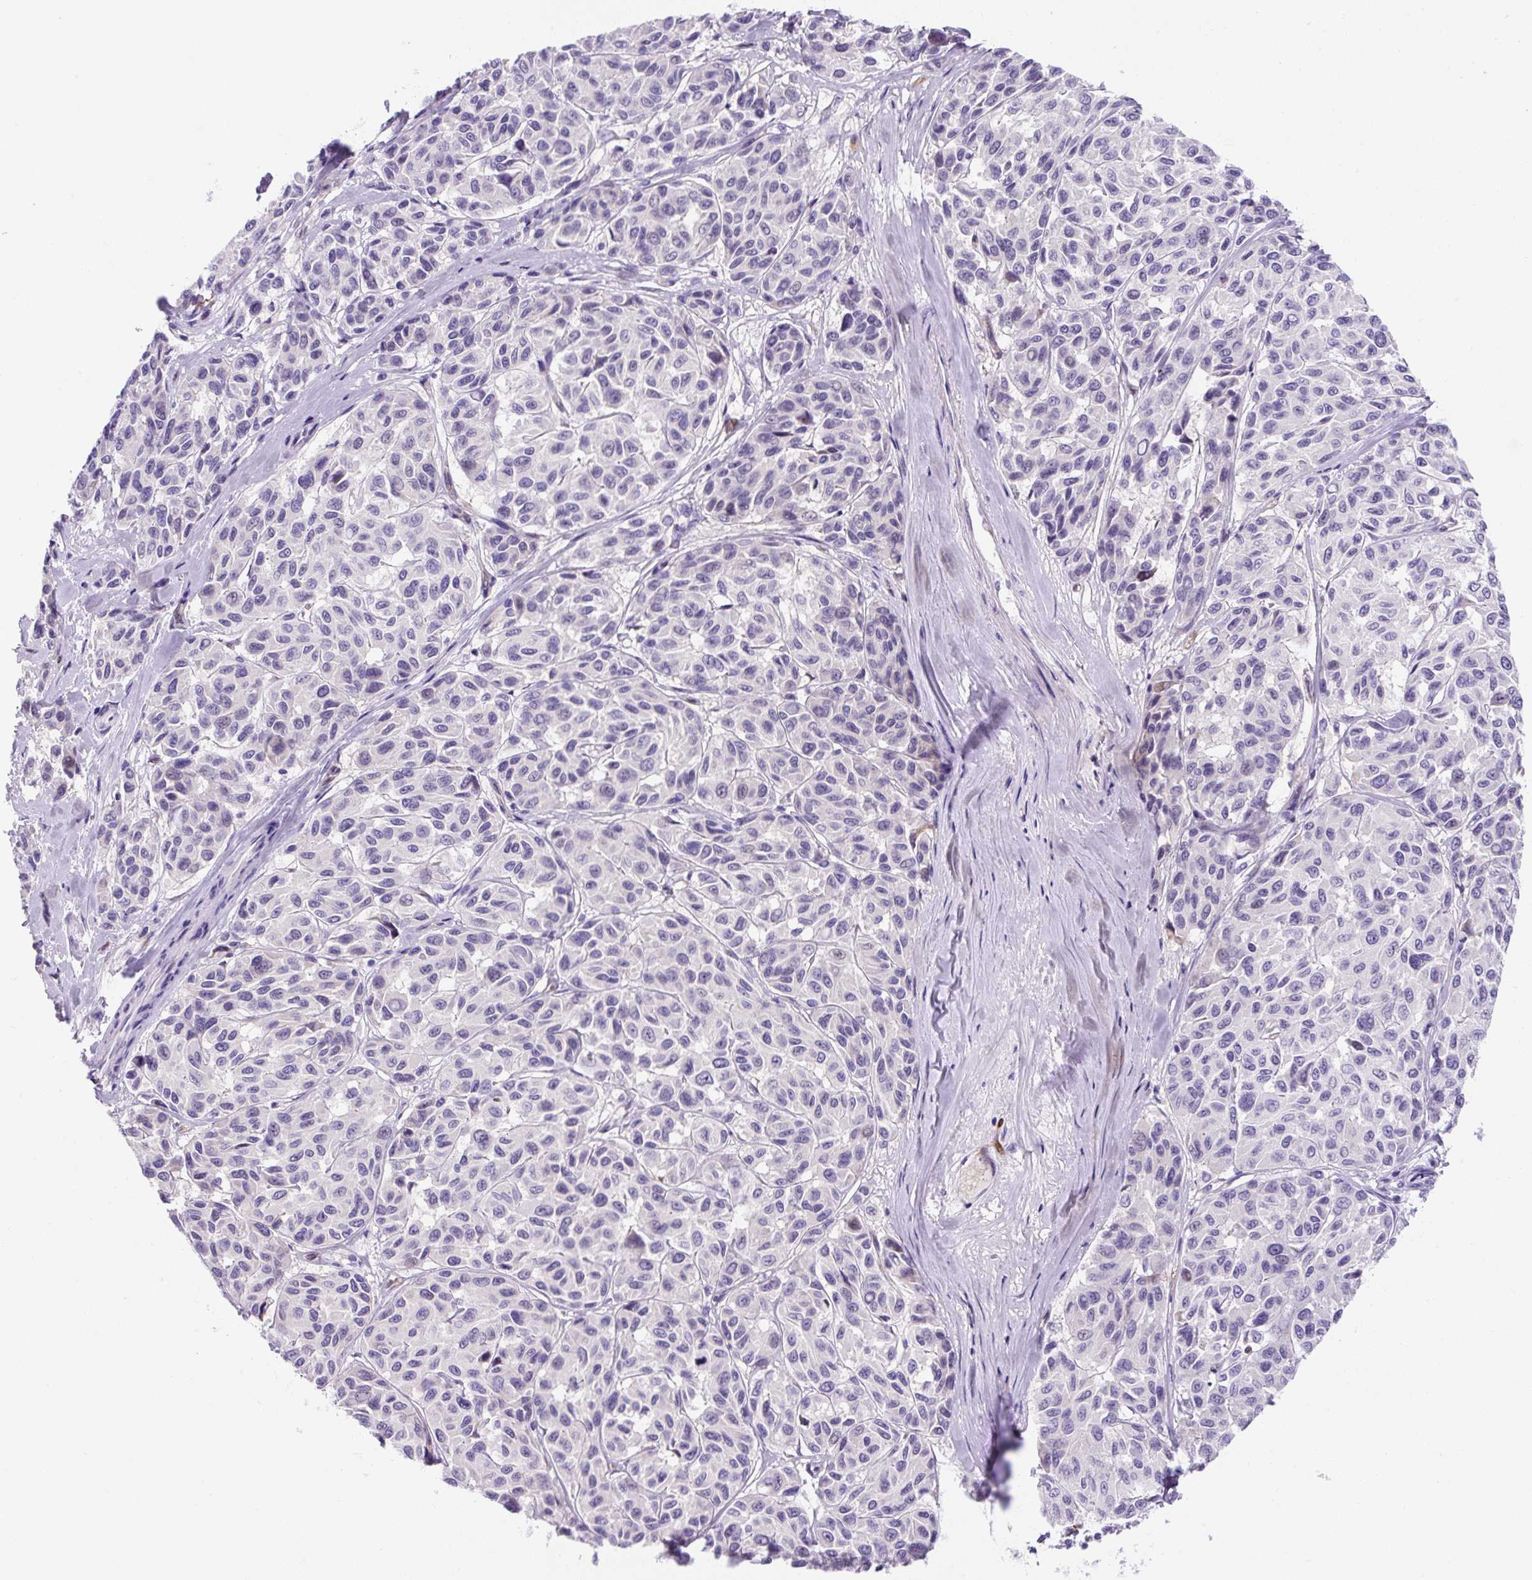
{"staining": {"intensity": "negative", "quantity": "none", "location": "none"}, "tissue": "melanoma", "cell_type": "Tumor cells", "image_type": "cancer", "snomed": [{"axis": "morphology", "description": "Malignant melanoma, NOS"}, {"axis": "topography", "description": "Skin"}], "caption": "Image shows no protein staining in tumor cells of malignant melanoma tissue.", "gene": "ASB4", "patient": {"sex": "female", "age": 66}}